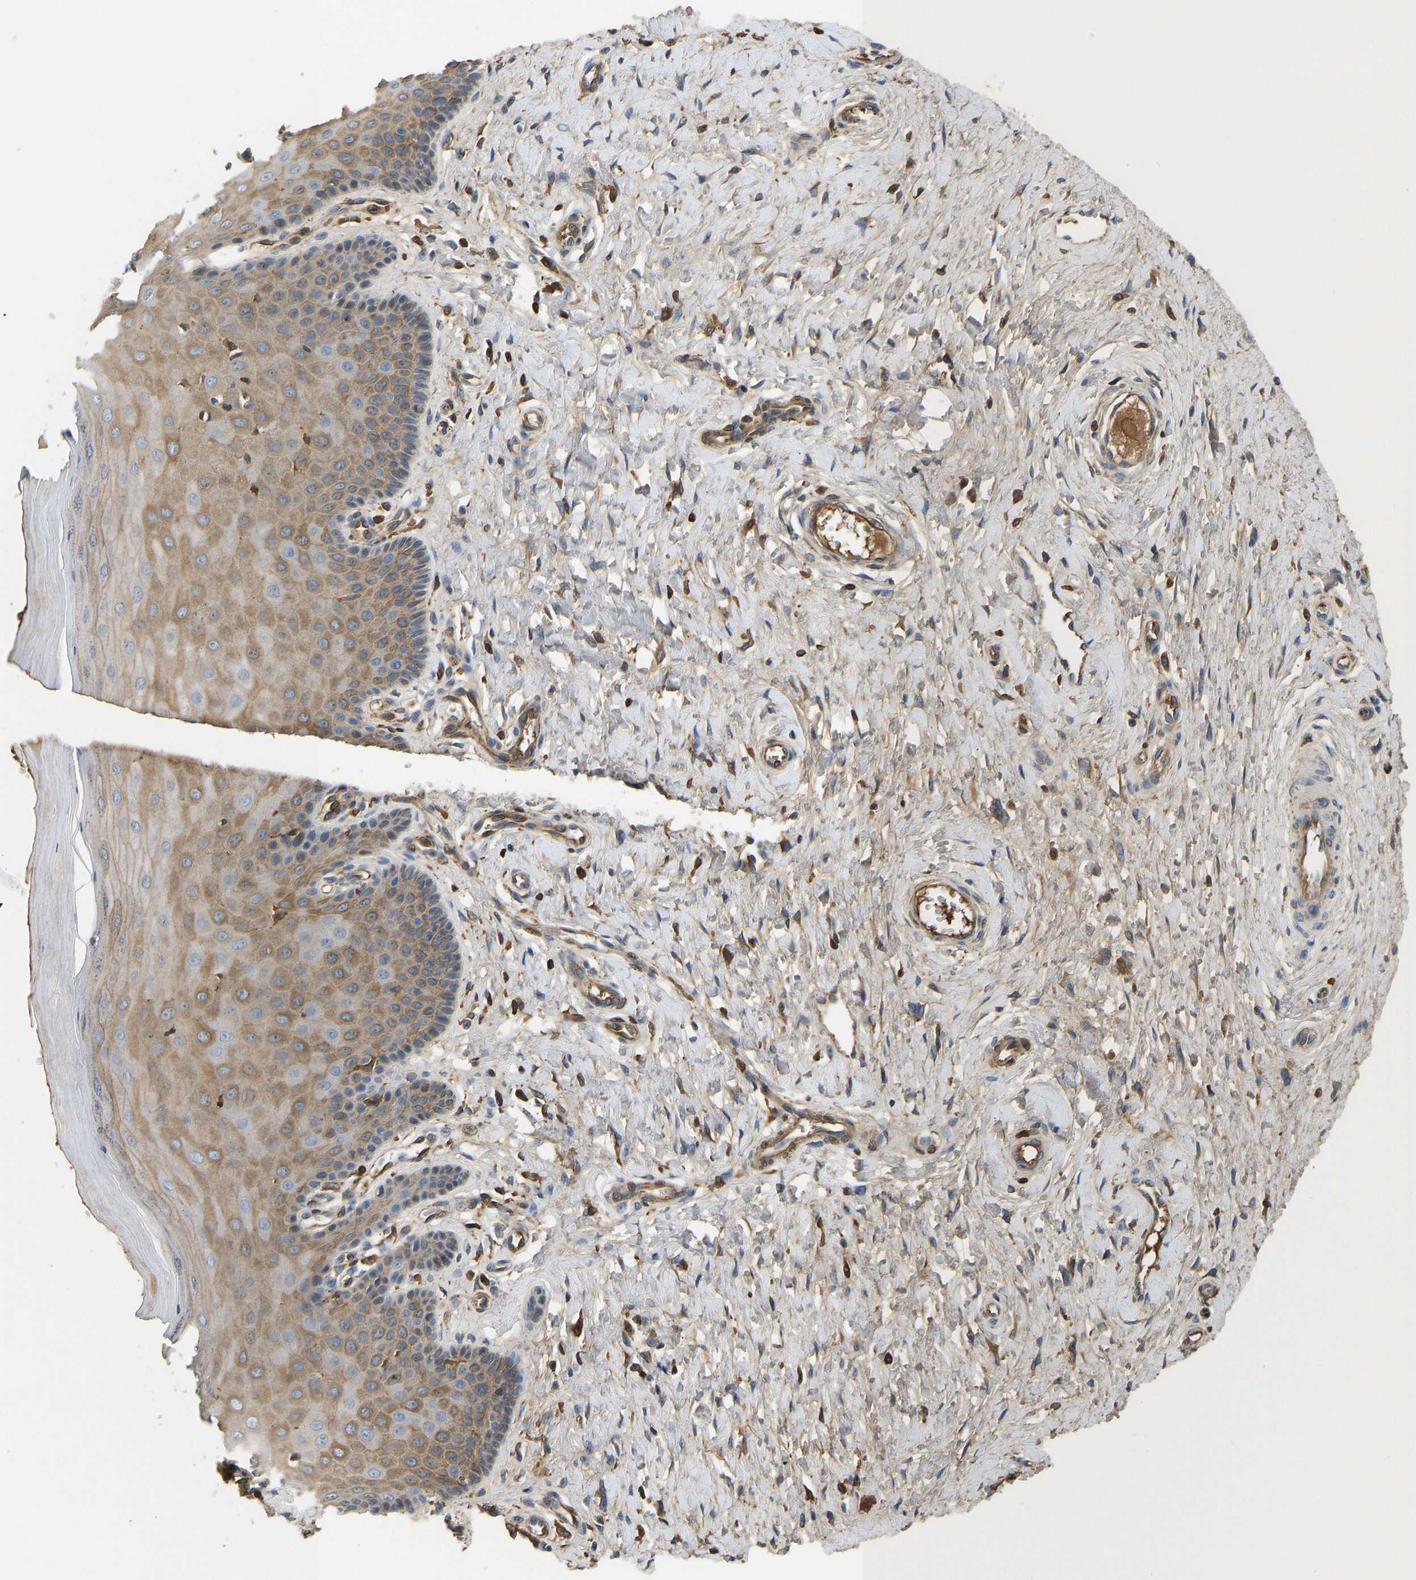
{"staining": {"intensity": "moderate", "quantity": ">75%", "location": "cytoplasmic/membranous"}, "tissue": "cervix", "cell_type": "Glandular cells", "image_type": "normal", "snomed": [{"axis": "morphology", "description": "Normal tissue, NOS"}, {"axis": "topography", "description": "Cervix"}], "caption": "A medium amount of moderate cytoplasmic/membranous expression is appreciated in about >75% of glandular cells in unremarkable cervix.", "gene": "VCPKMT", "patient": {"sex": "female", "age": 55}}